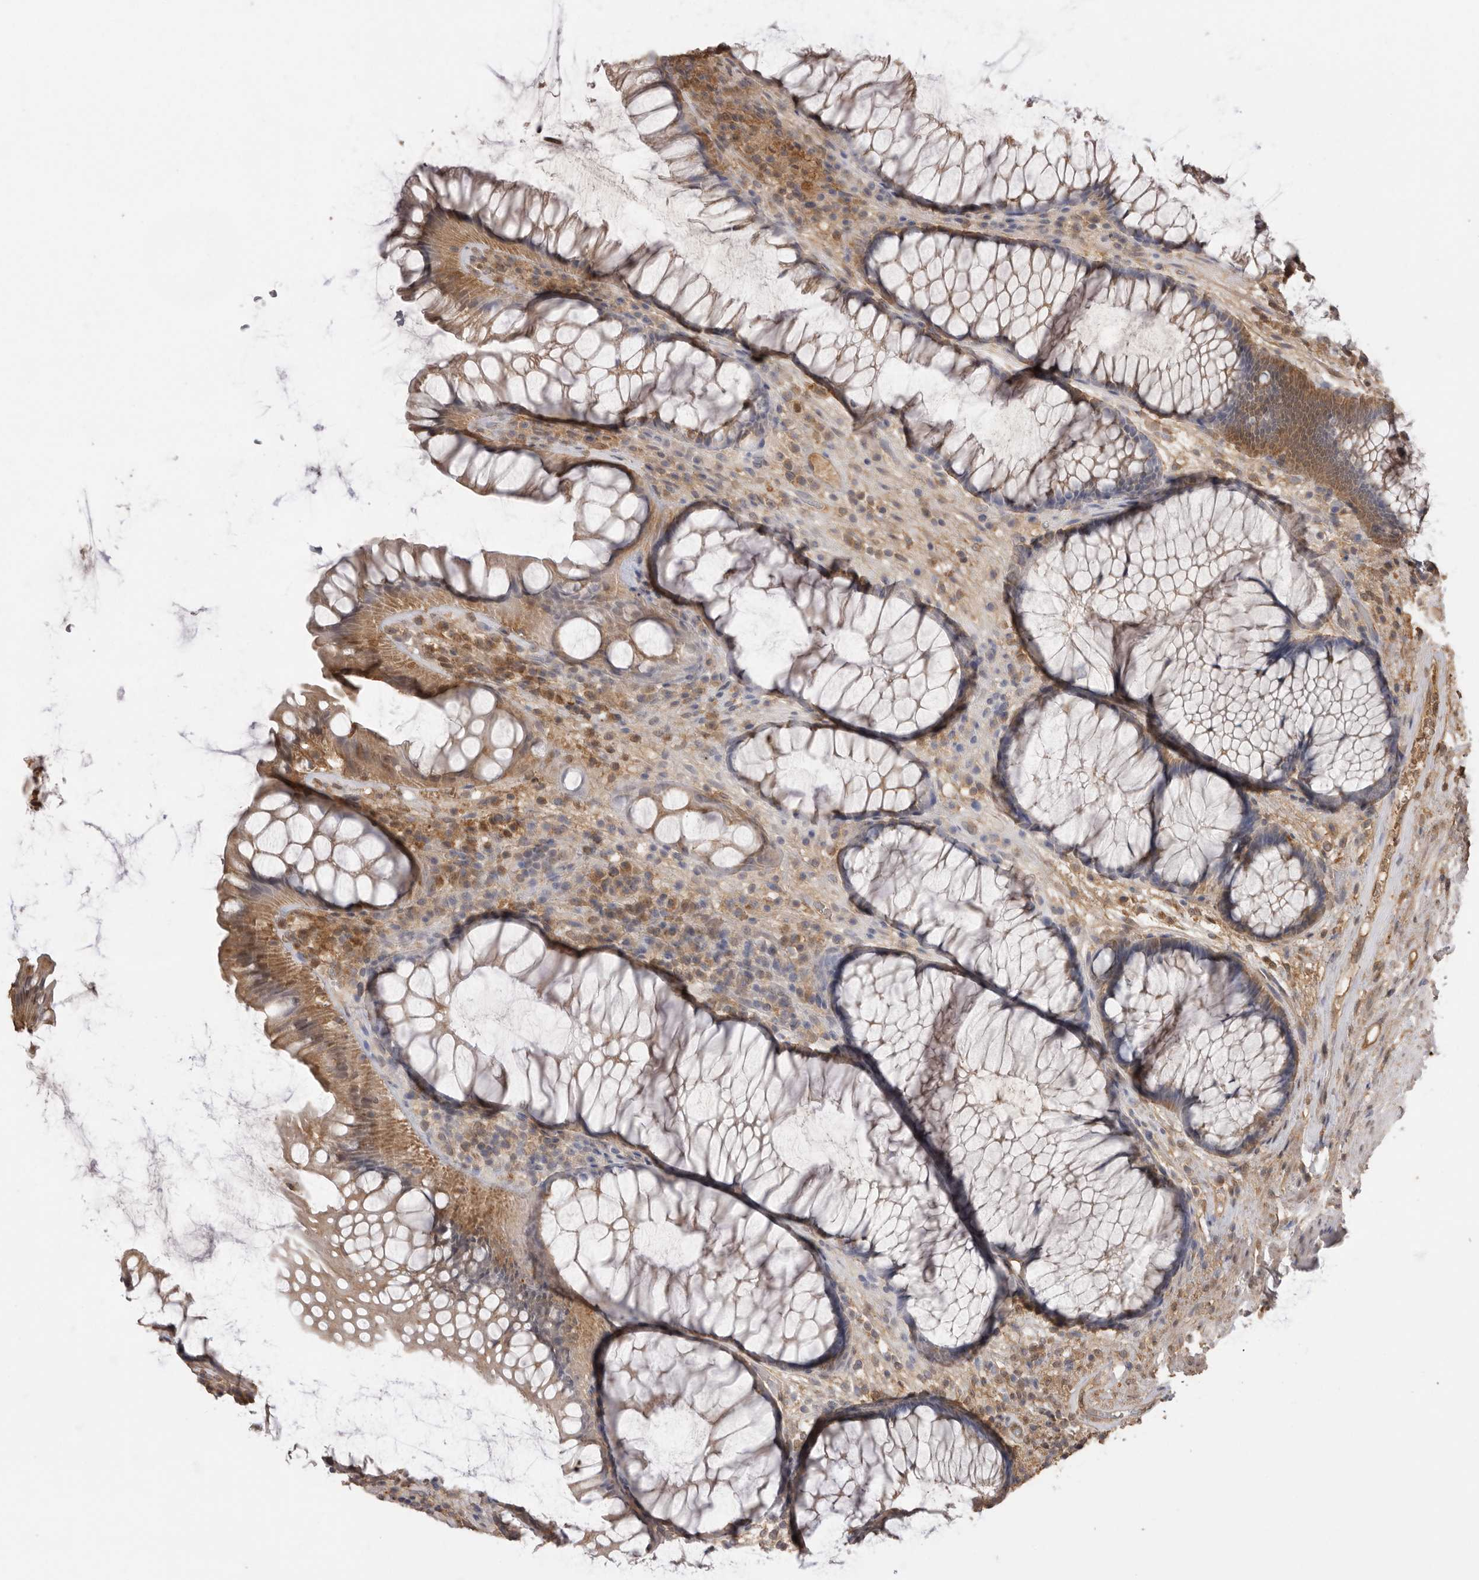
{"staining": {"intensity": "moderate", "quantity": ">75%", "location": "cytoplasmic/membranous"}, "tissue": "rectum", "cell_type": "Glandular cells", "image_type": "normal", "snomed": [{"axis": "morphology", "description": "Normal tissue, NOS"}, {"axis": "topography", "description": "Rectum"}], "caption": "Immunohistochemistry histopathology image of benign rectum: human rectum stained using IHC exhibits medium levels of moderate protein expression localized specifically in the cytoplasmic/membranous of glandular cells, appearing as a cytoplasmic/membranous brown color.", "gene": "JAG2", "patient": {"sex": "male", "age": 51}}